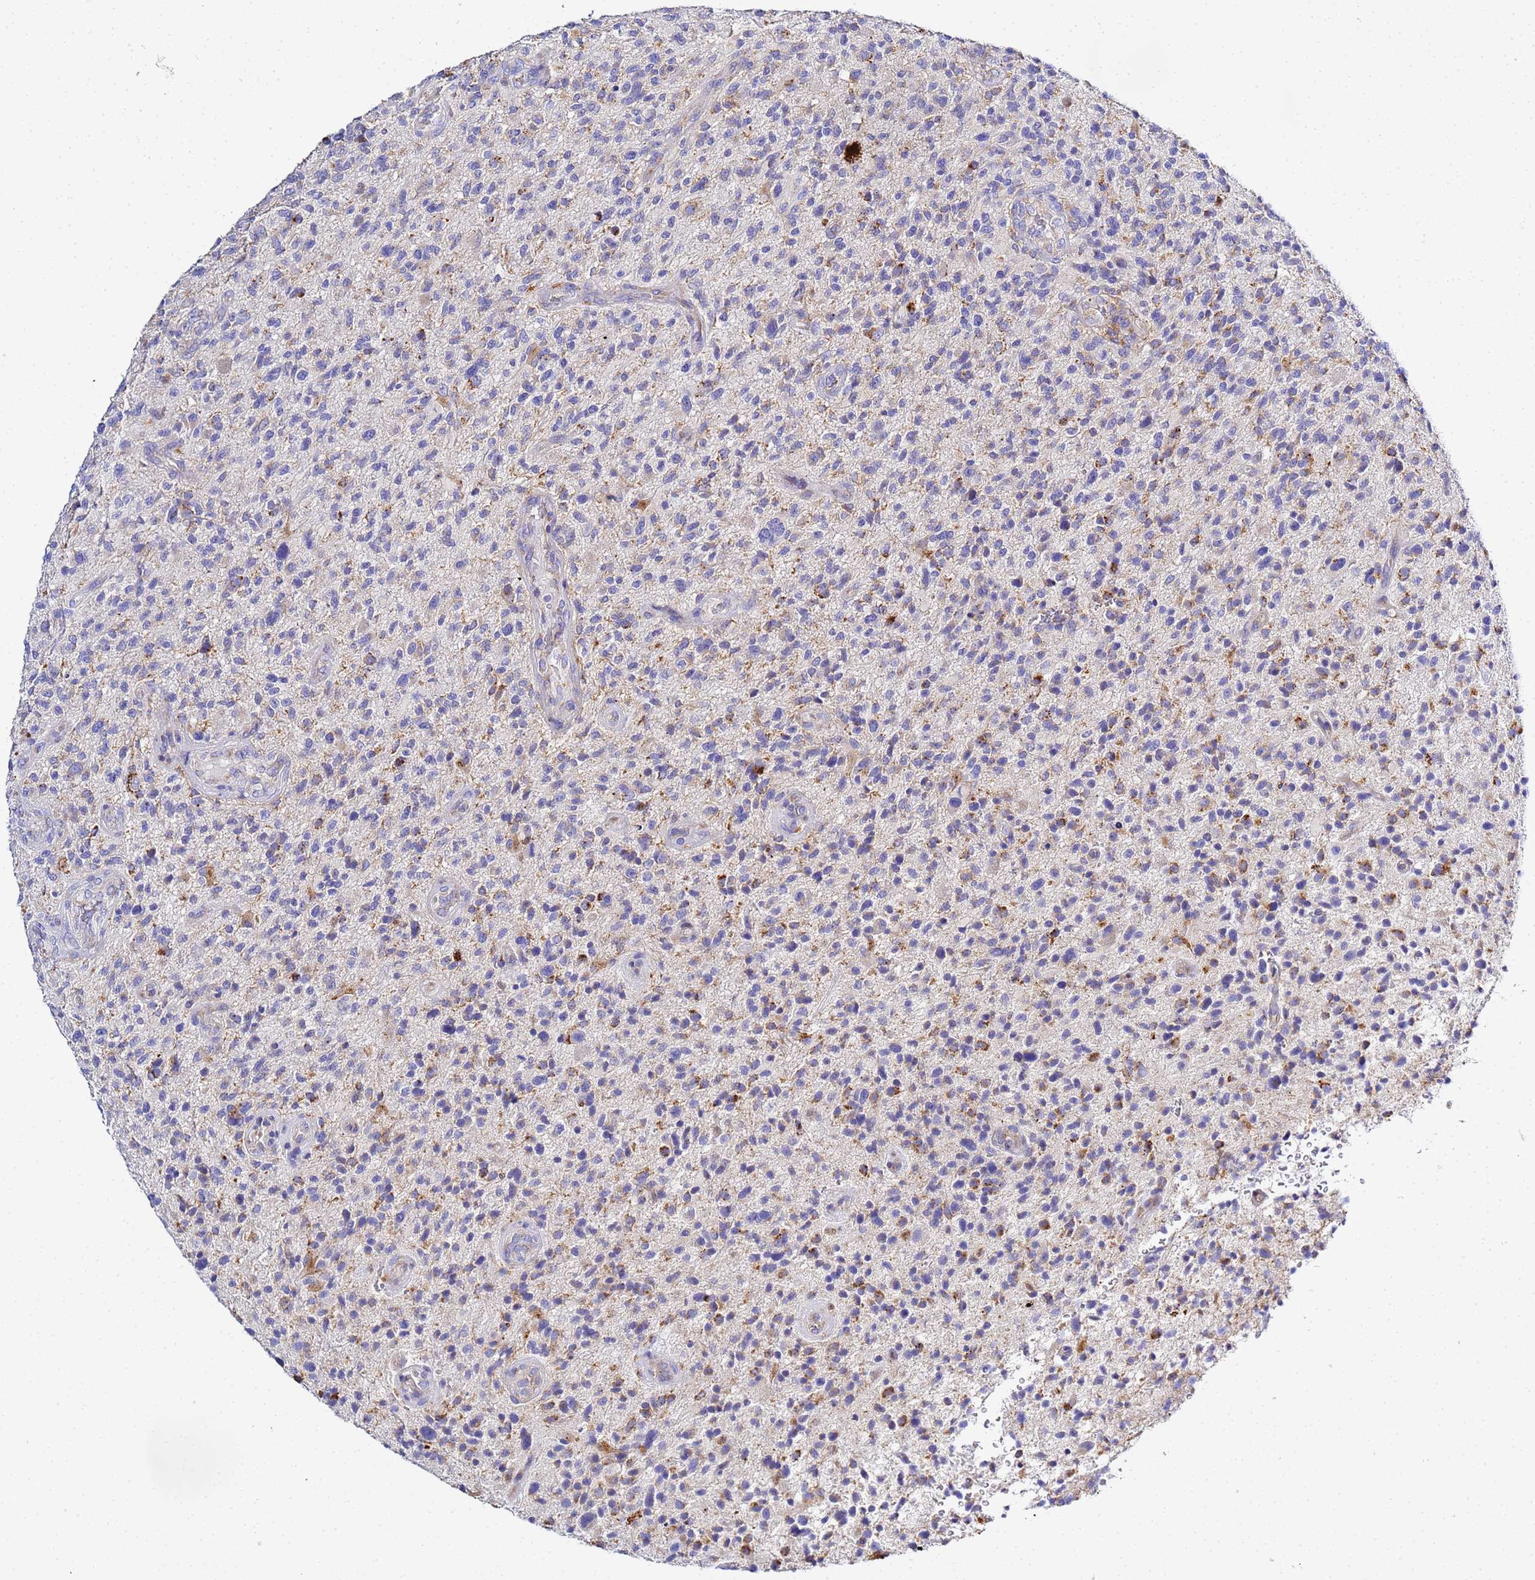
{"staining": {"intensity": "moderate", "quantity": "<25%", "location": "cytoplasmic/membranous"}, "tissue": "glioma", "cell_type": "Tumor cells", "image_type": "cancer", "snomed": [{"axis": "morphology", "description": "Glioma, malignant, High grade"}, {"axis": "topography", "description": "Brain"}], "caption": "Glioma stained for a protein demonstrates moderate cytoplasmic/membranous positivity in tumor cells.", "gene": "VTI1B", "patient": {"sex": "male", "age": 47}}